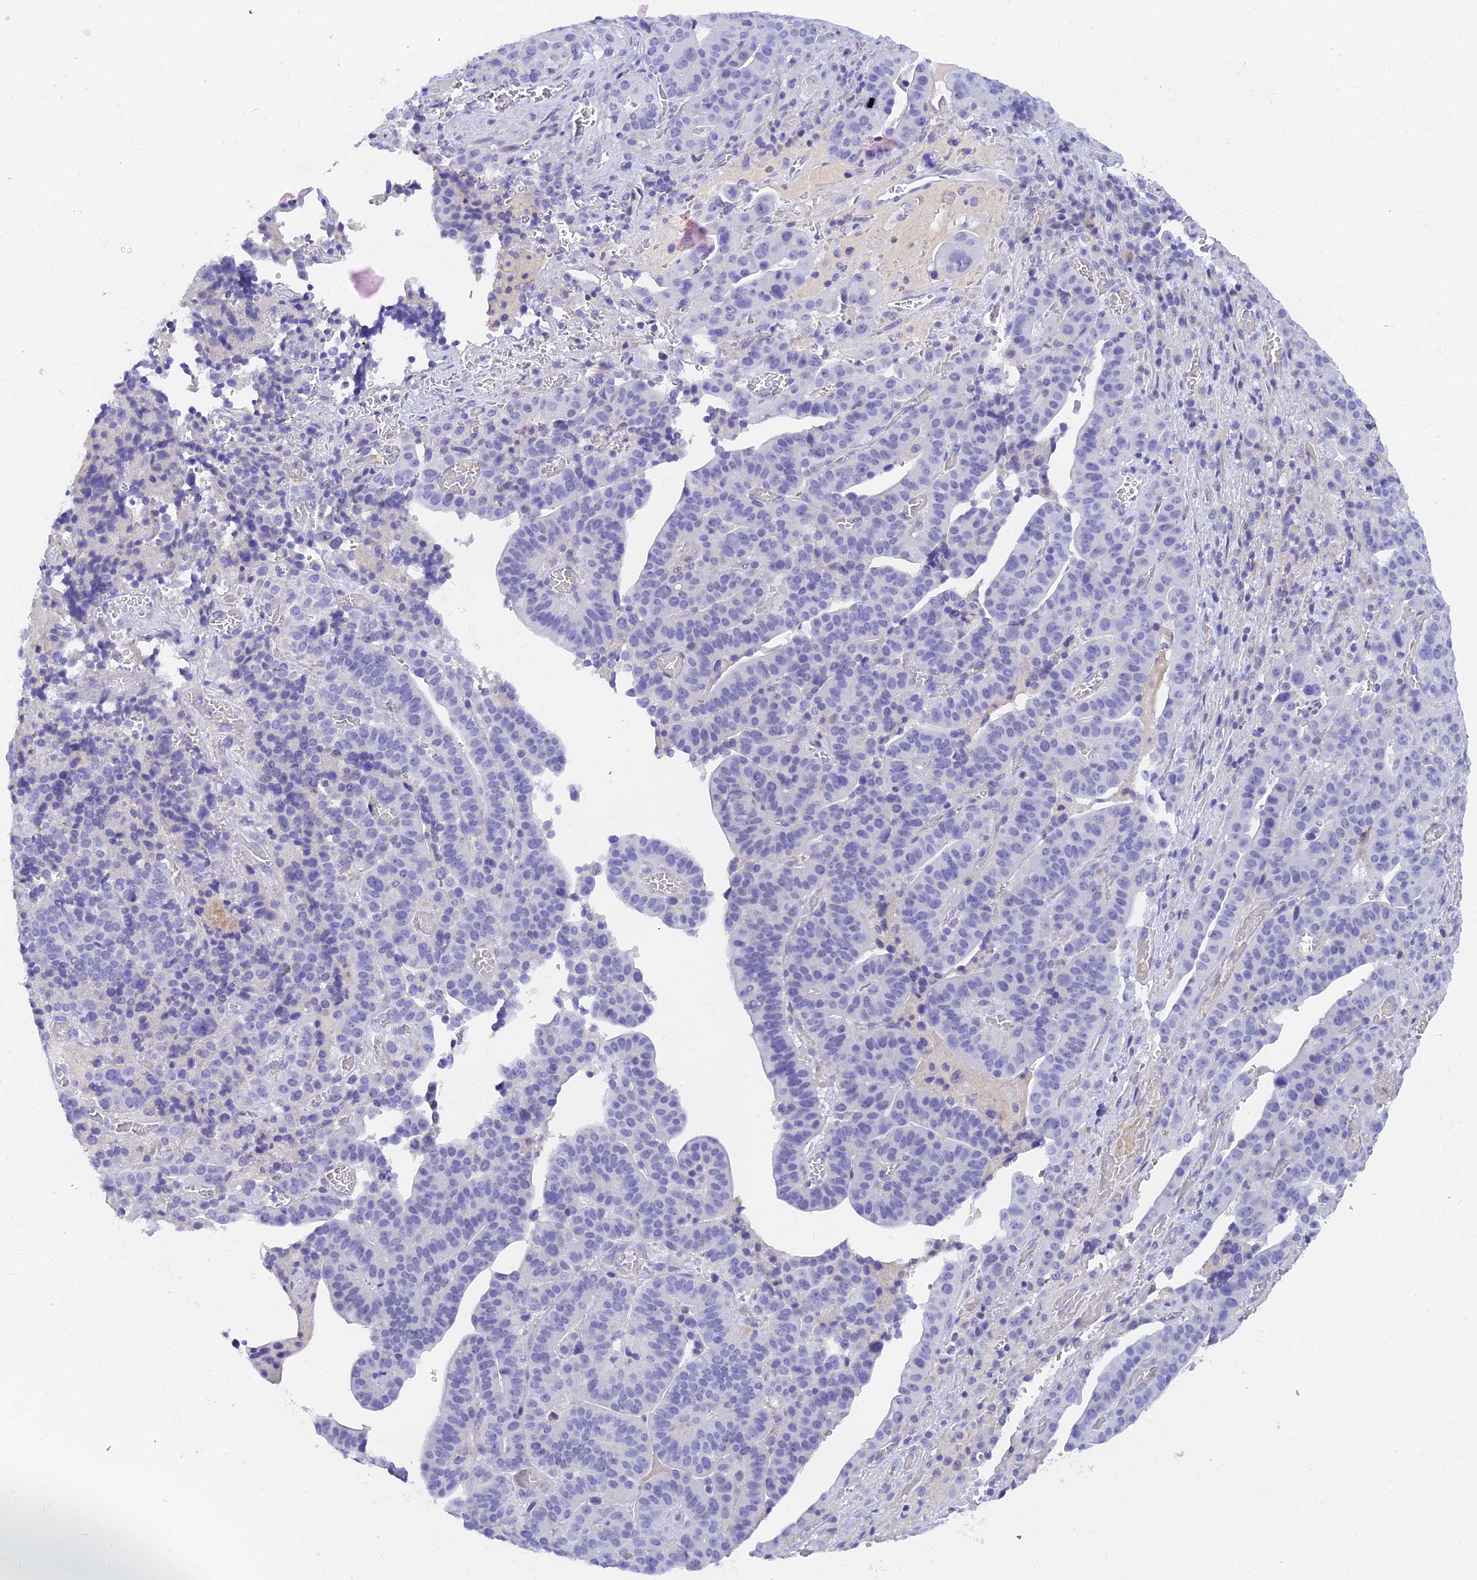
{"staining": {"intensity": "negative", "quantity": "none", "location": "none"}, "tissue": "stomach cancer", "cell_type": "Tumor cells", "image_type": "cancer", "snomed": [{"axis": "morphology", "description": "Adenocarcinoma, NOS"}, {"axis": "topography", "description": "Stomach"}], "caption": "This is a histopathology image of immunohistochemistry (IHC) staining of stomach cancer, which shows no positivity in tumor cells.", "gene": "TMEM161B", "patient": {"sex": "male", "age": 48}}